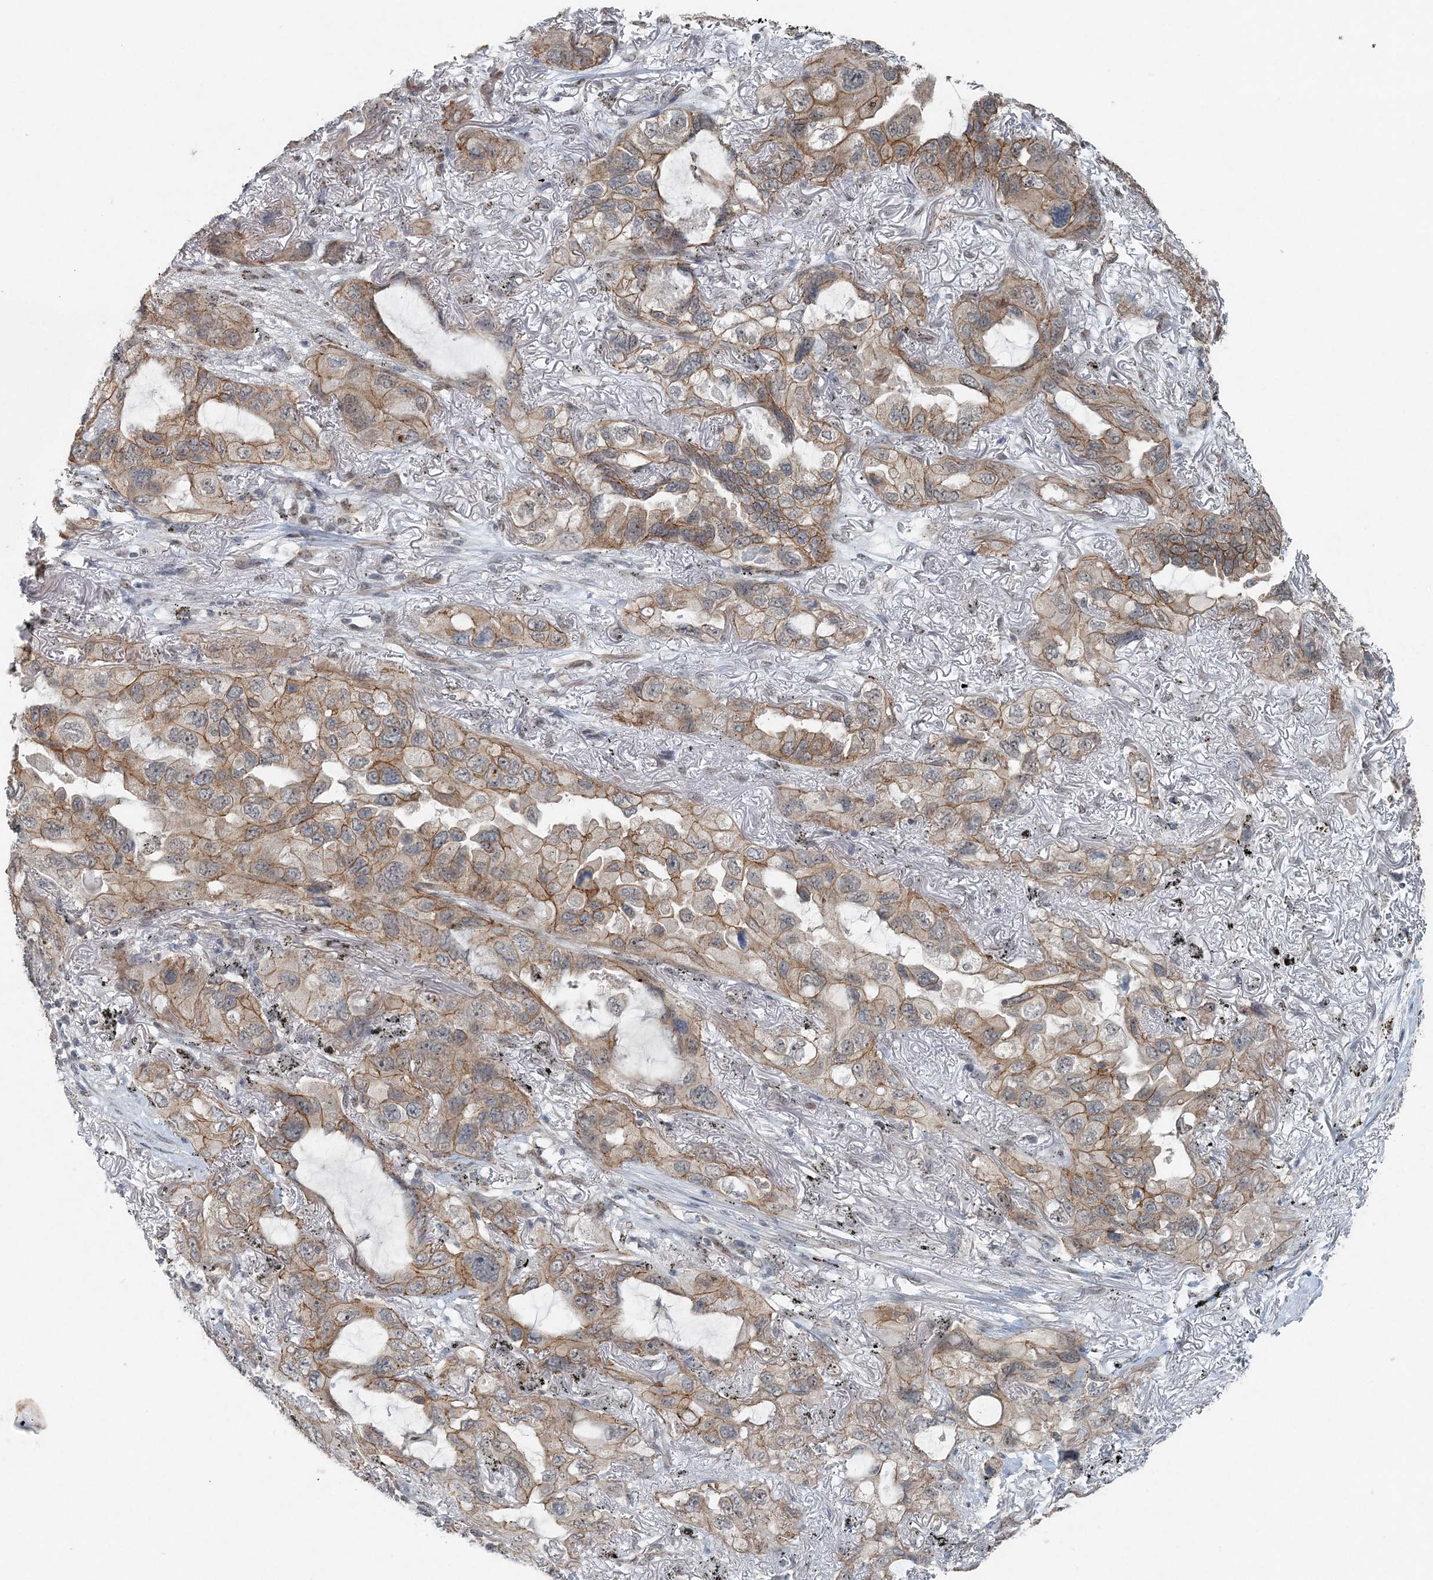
{"staining": {"intensity": "moderate", "quantity": ">75%", "location": "cytoplasmic/membranous"}, "tissue": "lung cancer", "cell_type": "Tumor cells", "image_type": "cancer", "snomed": [{"axis": "morphology", "description": "Squamous cell carcinoma, NOS"}, {"axis": "topography", "description": "Lung"}], "caption": "The micrograph demonstrates a brown stain indicating the presence of a protein in the cytoplasmic/membranous of tumor cells in lung cancer.", "gene": "VSIG2", "patient": {"sex": "female", "age": 73}}